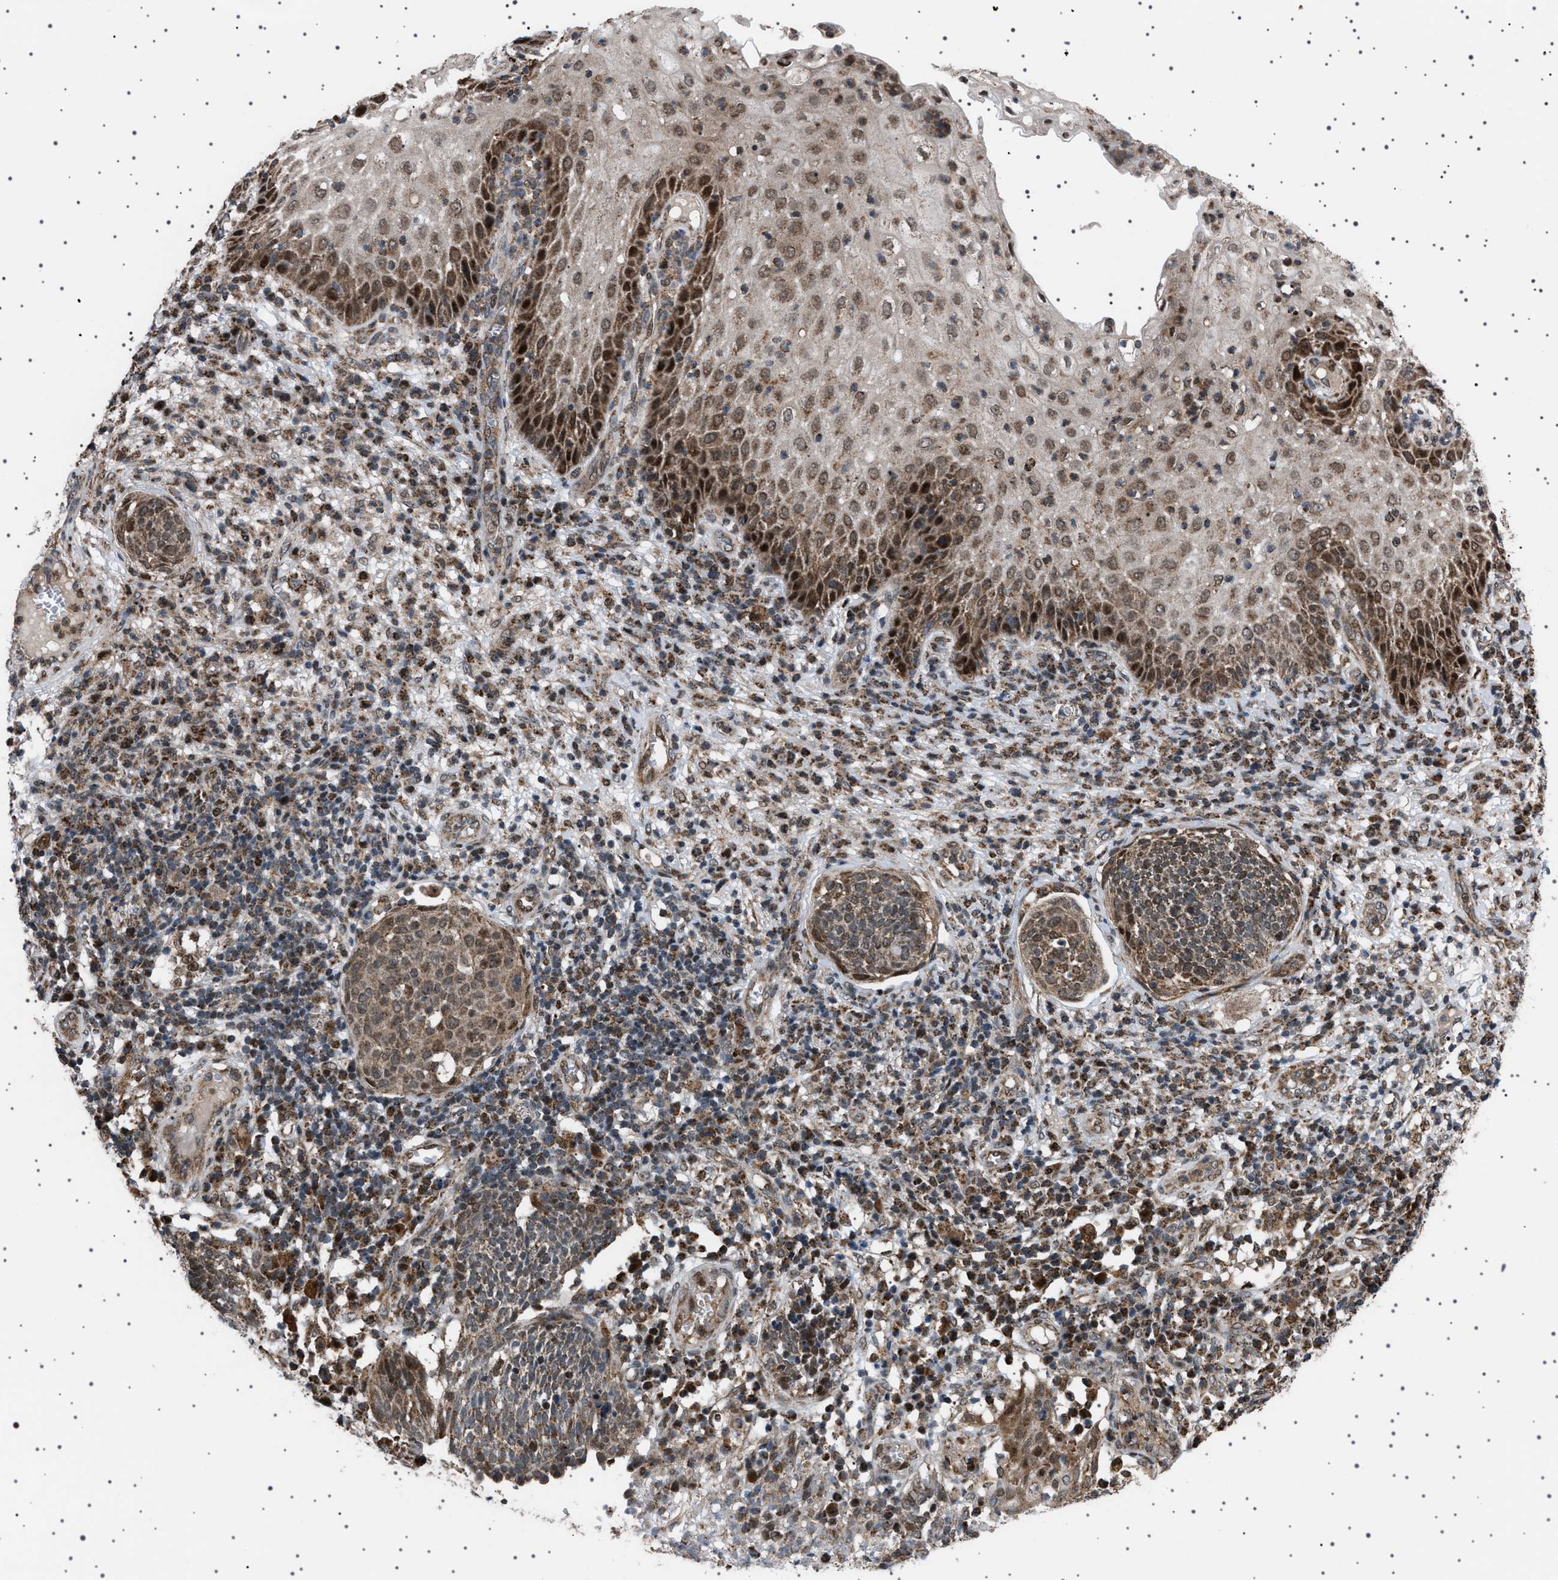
{"staining": {"intensity": "strong", "quantity": ">75%", "location": "cytoplasmic/membranous,nuclear"}, "tissue": "cervical cancer", "cell_type": "Tumor cells", "image_type": "cancer", "snomed": [{"axis": "morphology", "description": "Squamous cell carcinoma, NOS"}, {"axis": "topography", "description": "Cervix"}], "caption": "Approximately >75% of tumor cells in human cervical cancer (squamous cell carcinoma) exhibit strong cytoplasmic/membranous and nuclear protein staining as visualized by brown immunohistochemical staining.", "gene": "MELK", "patient": {"sex": "female", "age": 34}}